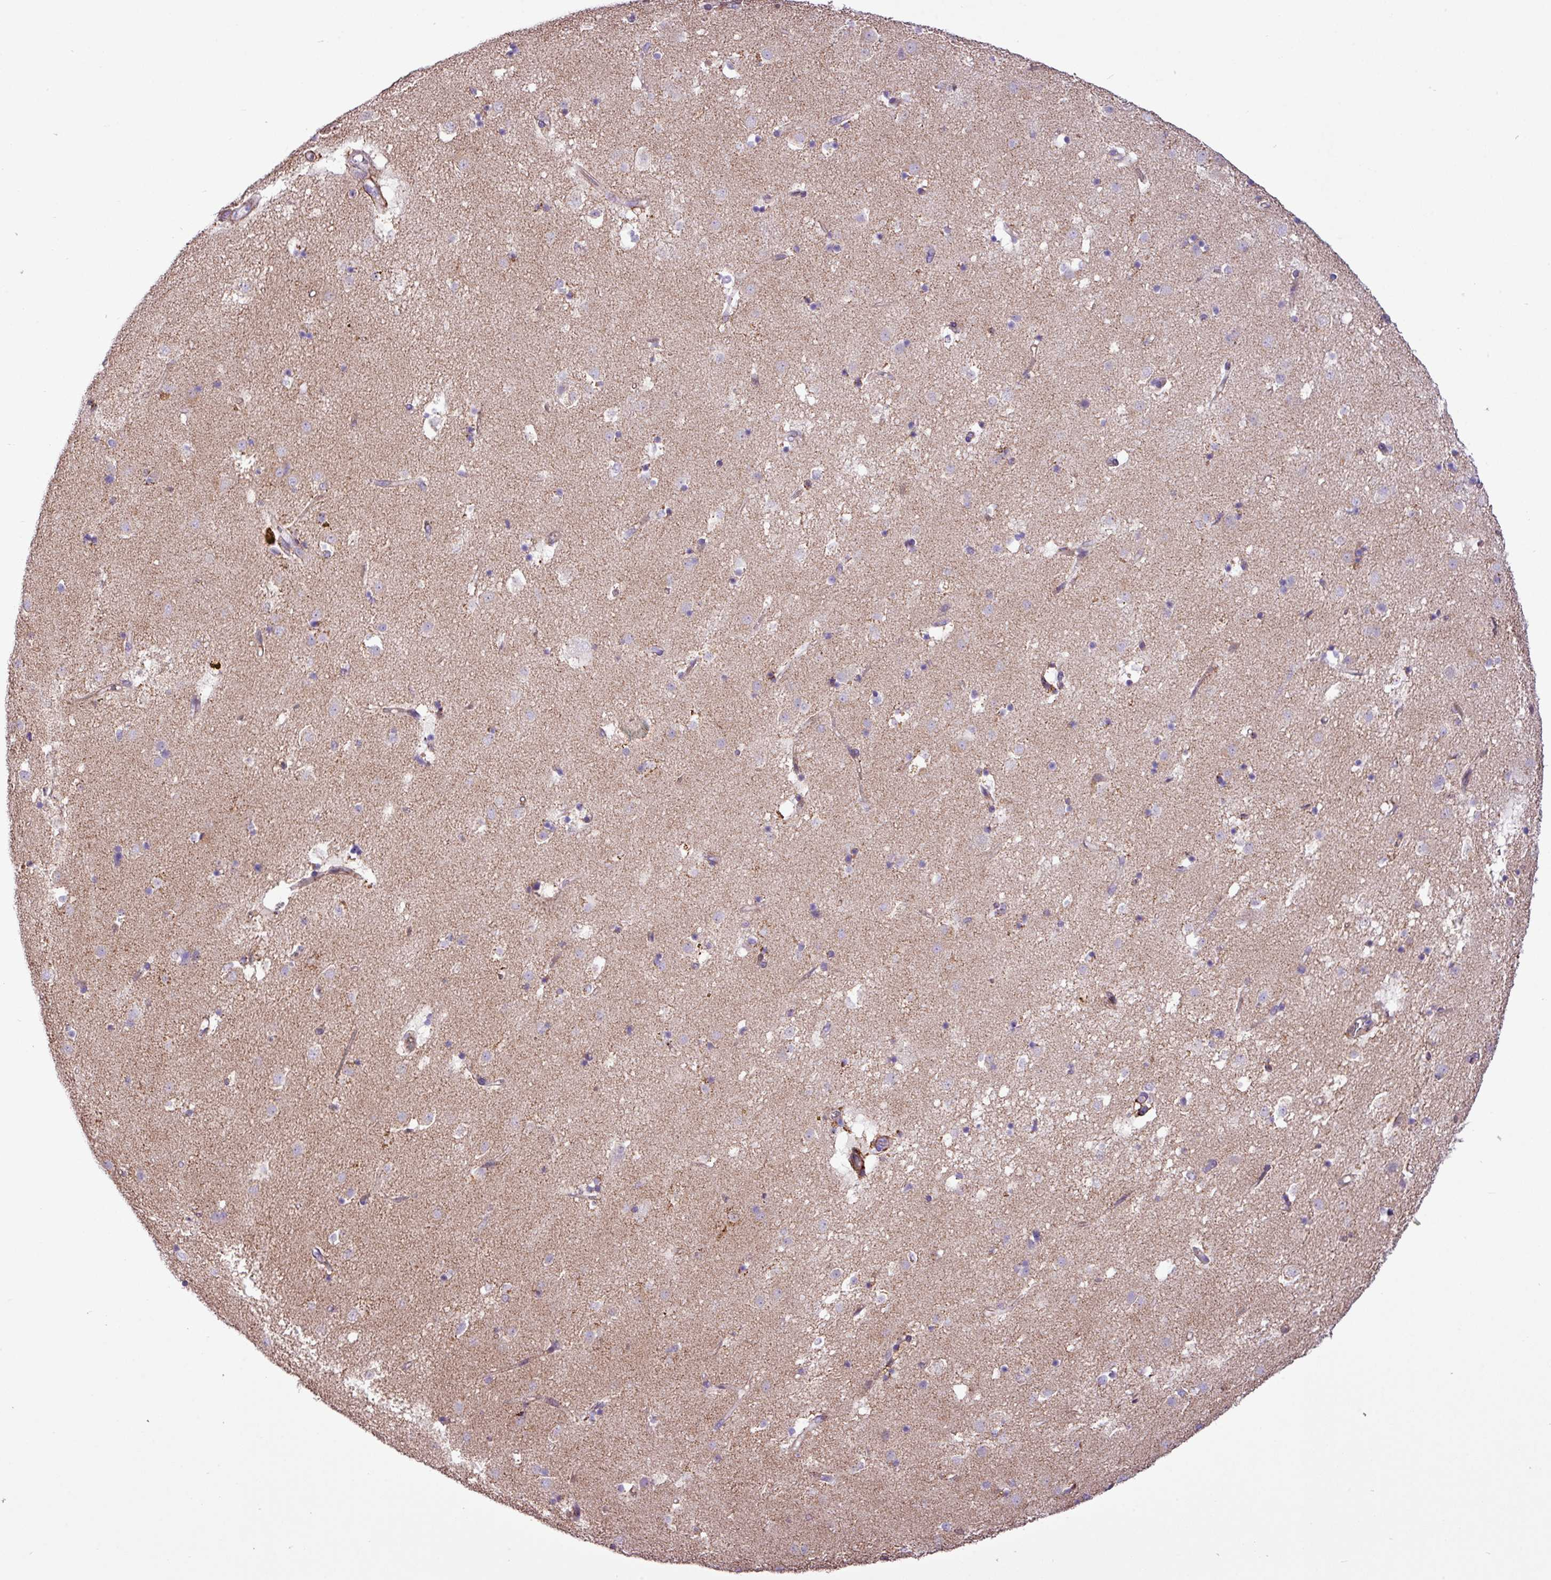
{"staining": {"intensity": "weak", "quantity": "25%-75%", "location": "cytoplasmic/membranous"}, "tissue": "caudate", "cell_type": "Glial cells", "image_type": "normal", "snomed": [{"axis": "morphology", "description": "Normal tissue, NOS"}, {"axis": "topography", "description": "Lateral ventricle wall"}], "caption": "Caudate stained with DAB immunohistochemistry demonstrates low levels of weak cytoplasmic/membranous expression in about 25%-75% of glial cells.", "gene": "RPP25L", "patient": {"sex": "male", "age": 58}}